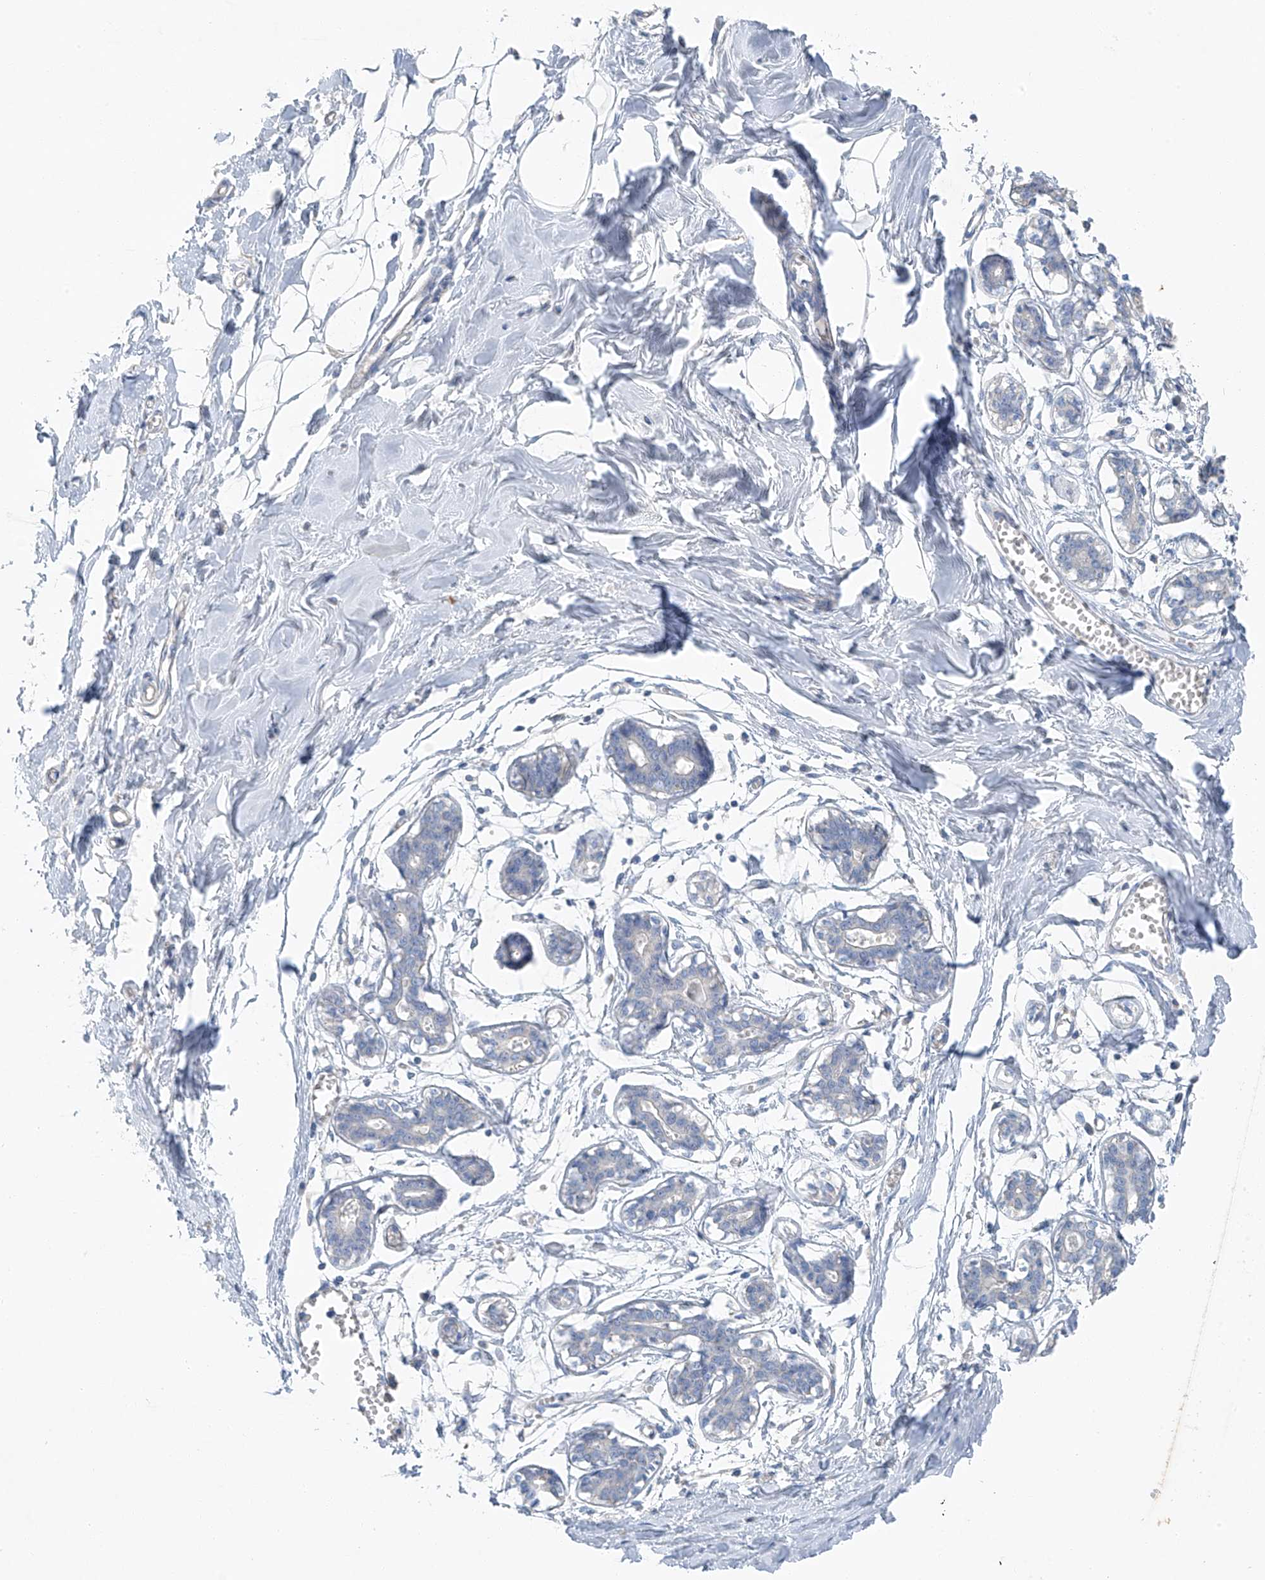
{"staining": {"intensity": "negative", "quantity": "none", "location": "none"}, "tissue": "breast", "cell_type": "Adipocytes", "image_type": "normal", "snomed": [{"axis": "morphology", "description": "Normal tissue, NOS"}, {"axis": "topography", "description": "Breast"}], "caption": "IHC image of normal breast: breast stained with DAB (3,3'-diaminobenzidine) displays no significant protein positivity in adipocytes.", "gene": "C1orf87", "patient": {"sex": "female", "age": 27}}